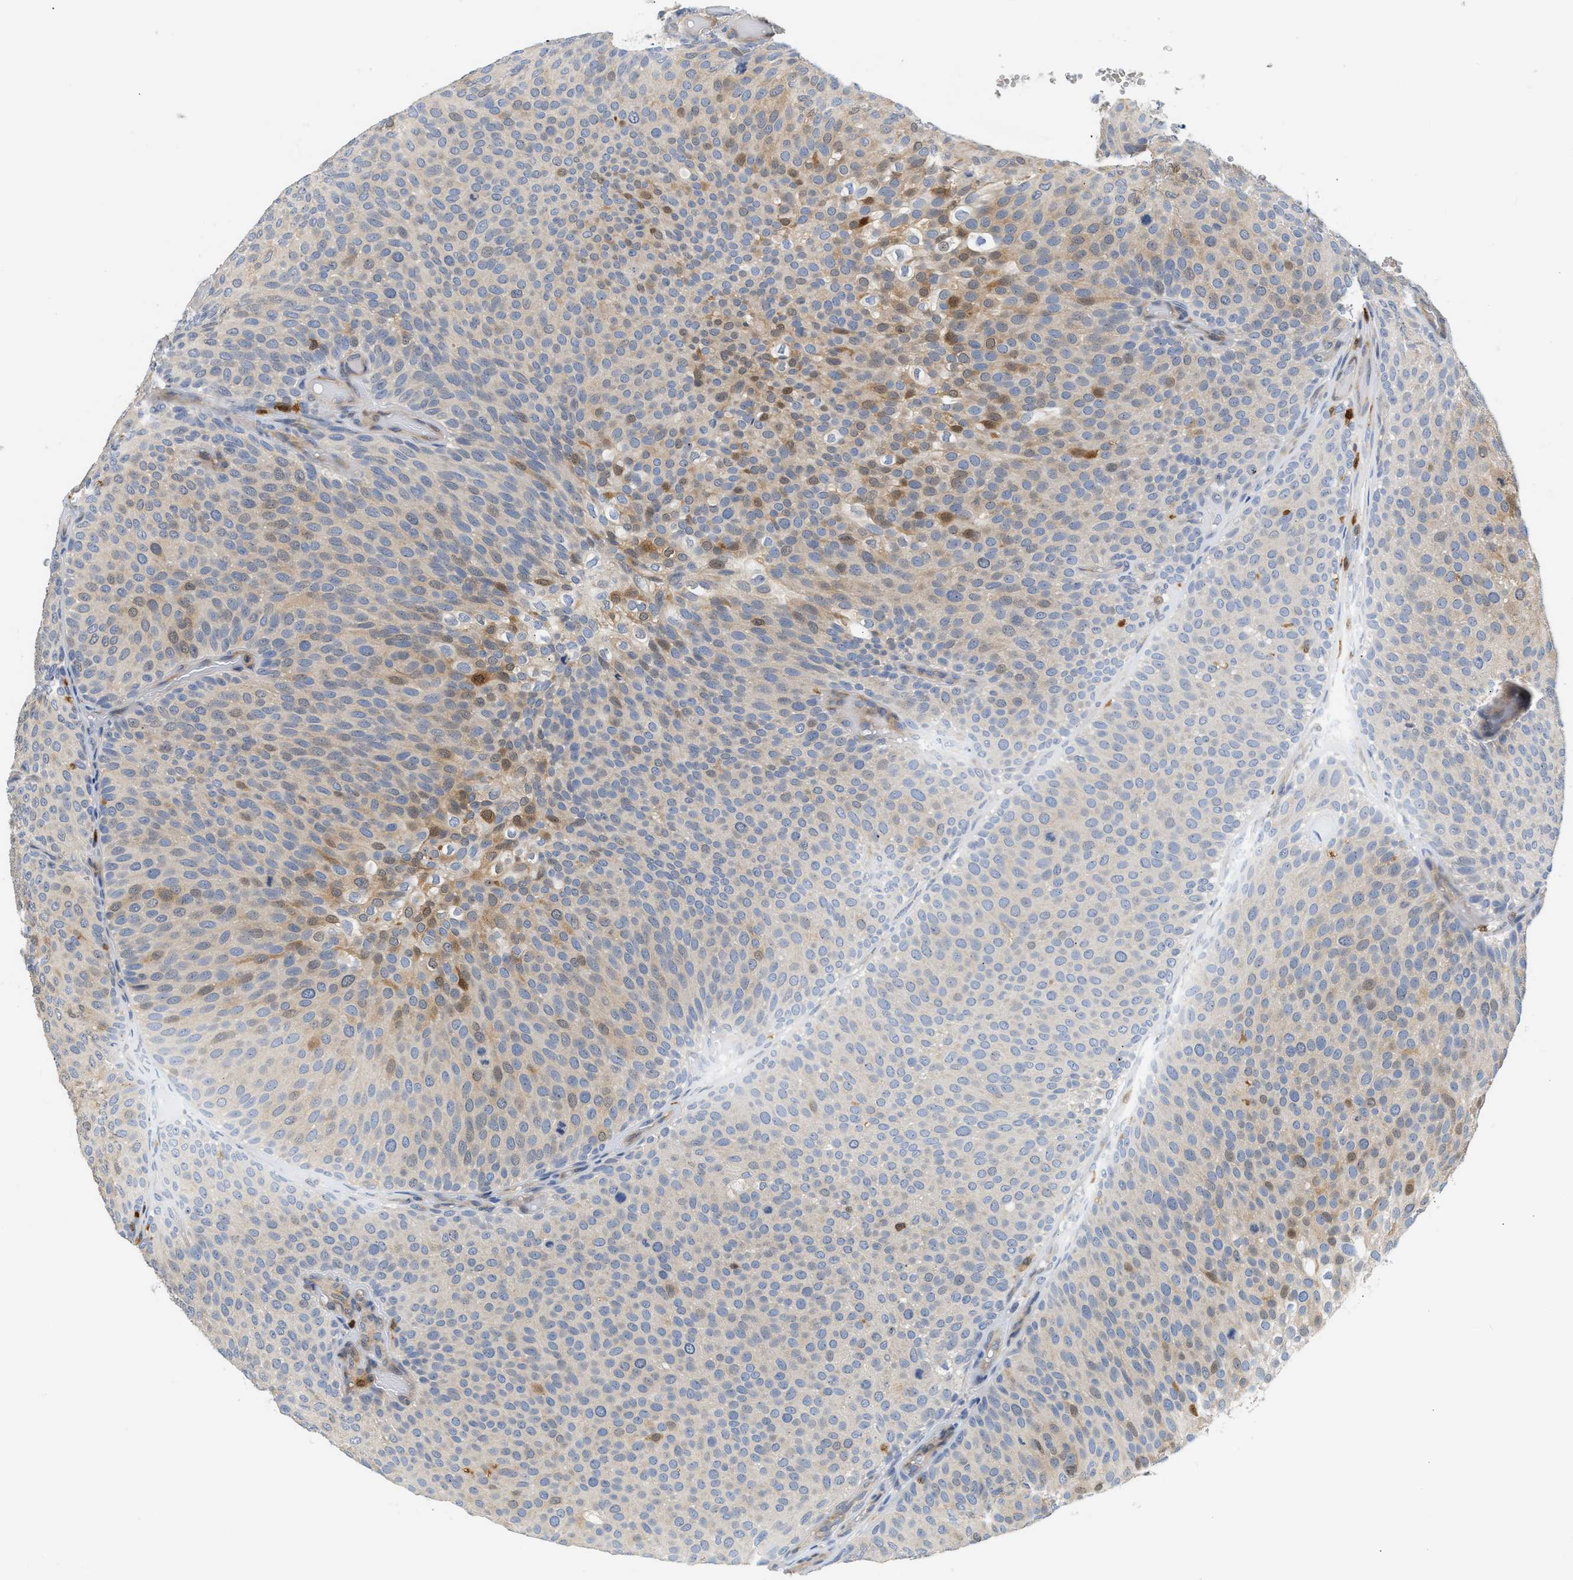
{"staining": {"intensity": "moderate", "quantity": "<25%", "location": "cytoplasmic/membranous,nuclear"}, "tissue": "urothelial cancer", "cell_type": "Tumor cells", "image_type": "cancer", "snomed": [{"axis": "morphology", "description": "Urothelial carcinoma, Low grade"}, {"axis": "topography", "description": "Urinary bladder"}], "caption": "Low-grade urothelial carcinoma stained for a protein exhibits moderate cytoplasmic/membranous and nuclear positivity in tumor cells. Immunohistochemistry (ihc) stains the protein in brown and the nuclei are stained blue.", "gene": "SLIT2", "patient": {"sex": "male", "age": 78}}